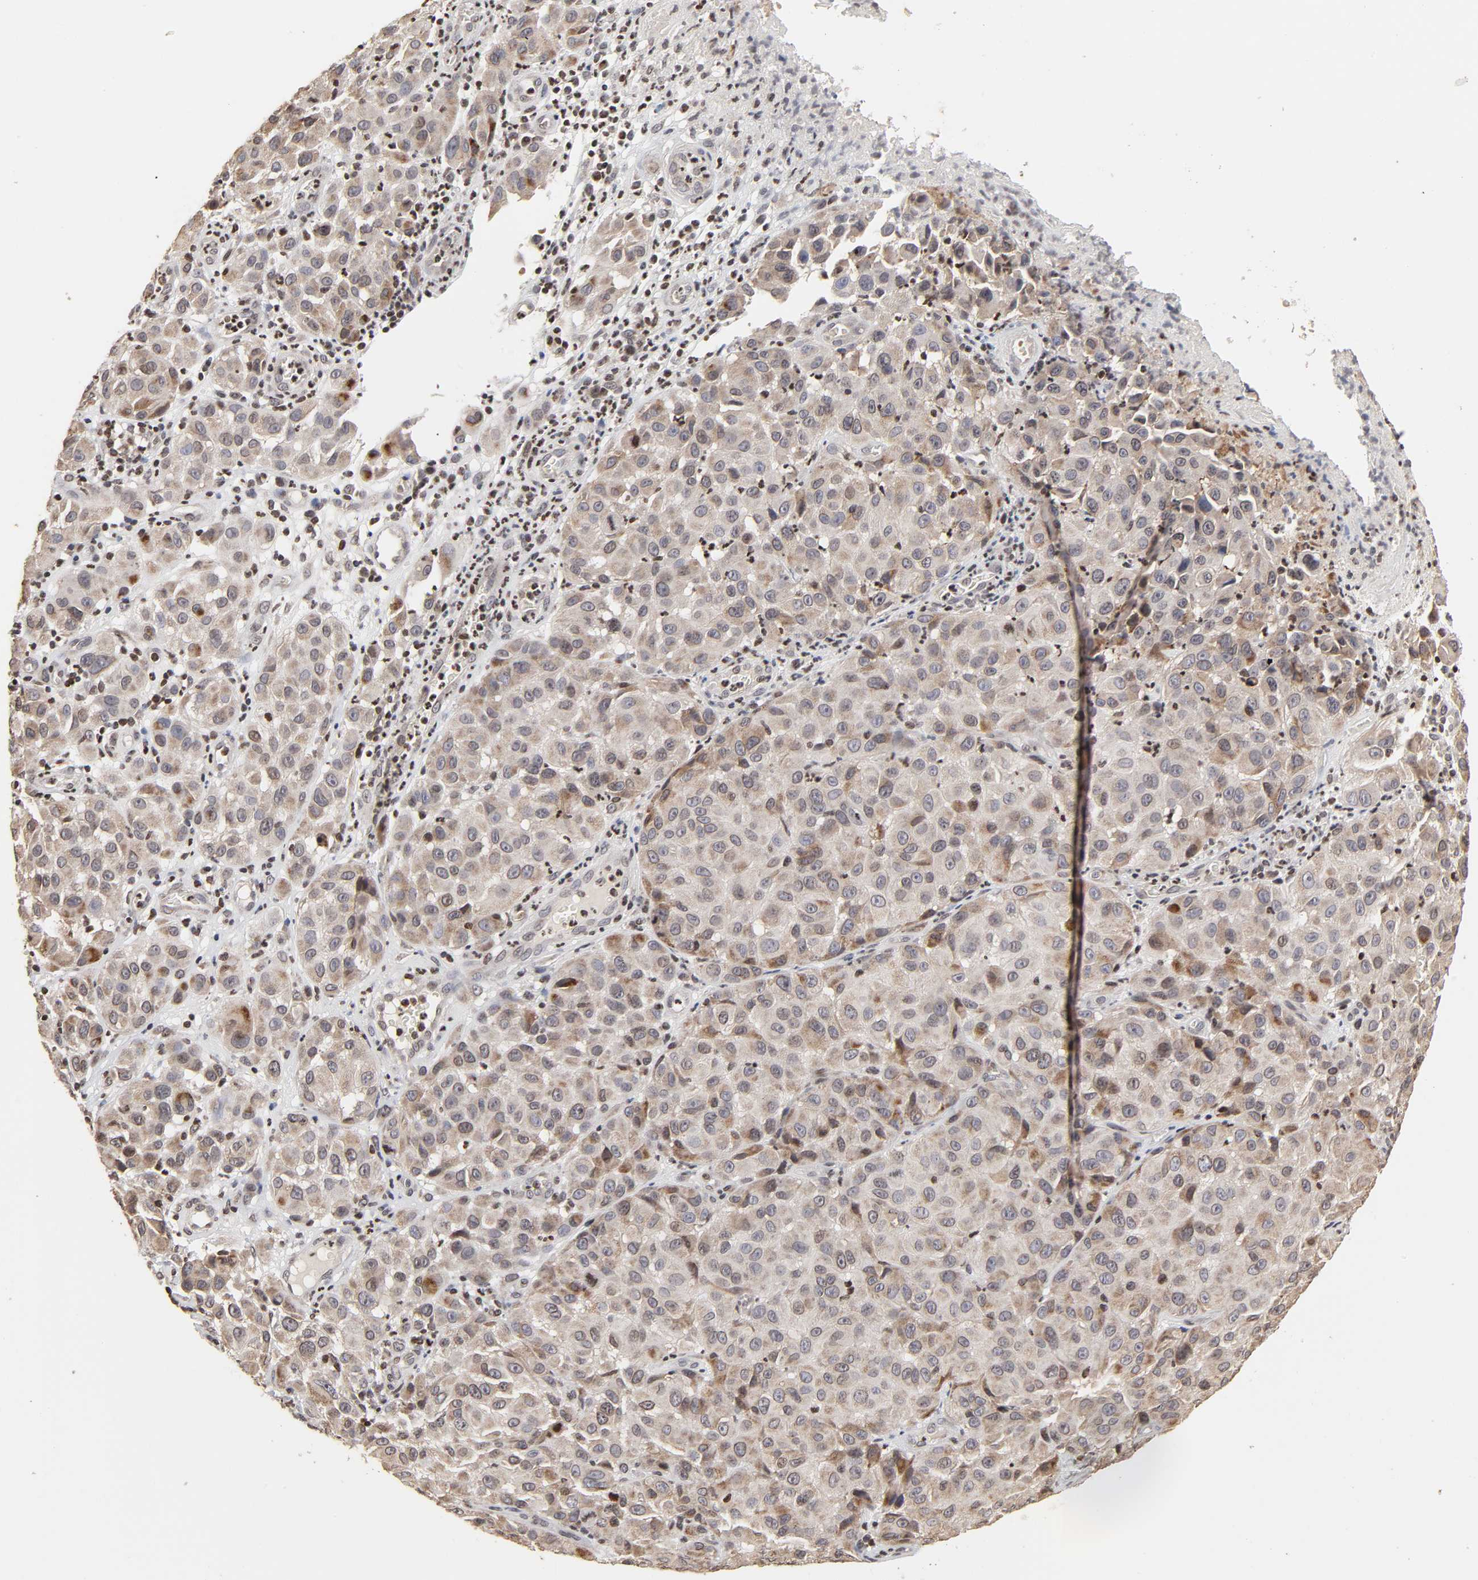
{"staining": {"intensity": "moderate", "quantity": ">75%", "location": "cytoplasmic/membranous"}, "tissue": "melanoma", "cell_type": "Tumor cells", "image_type": "cancer", "snomed": [{"axis": "morphology", "description": "Malignant melanoma, NOS"}, {"axis": "topography", "description": "Skin"}], "caption": "Protein staining of melanoma tissue demonstrates moderate cytoplasmic/membranous expression in about >75% of tumor cells.", "gene": "ZNF473", "patient": {"sex": "female", "age": 21}}